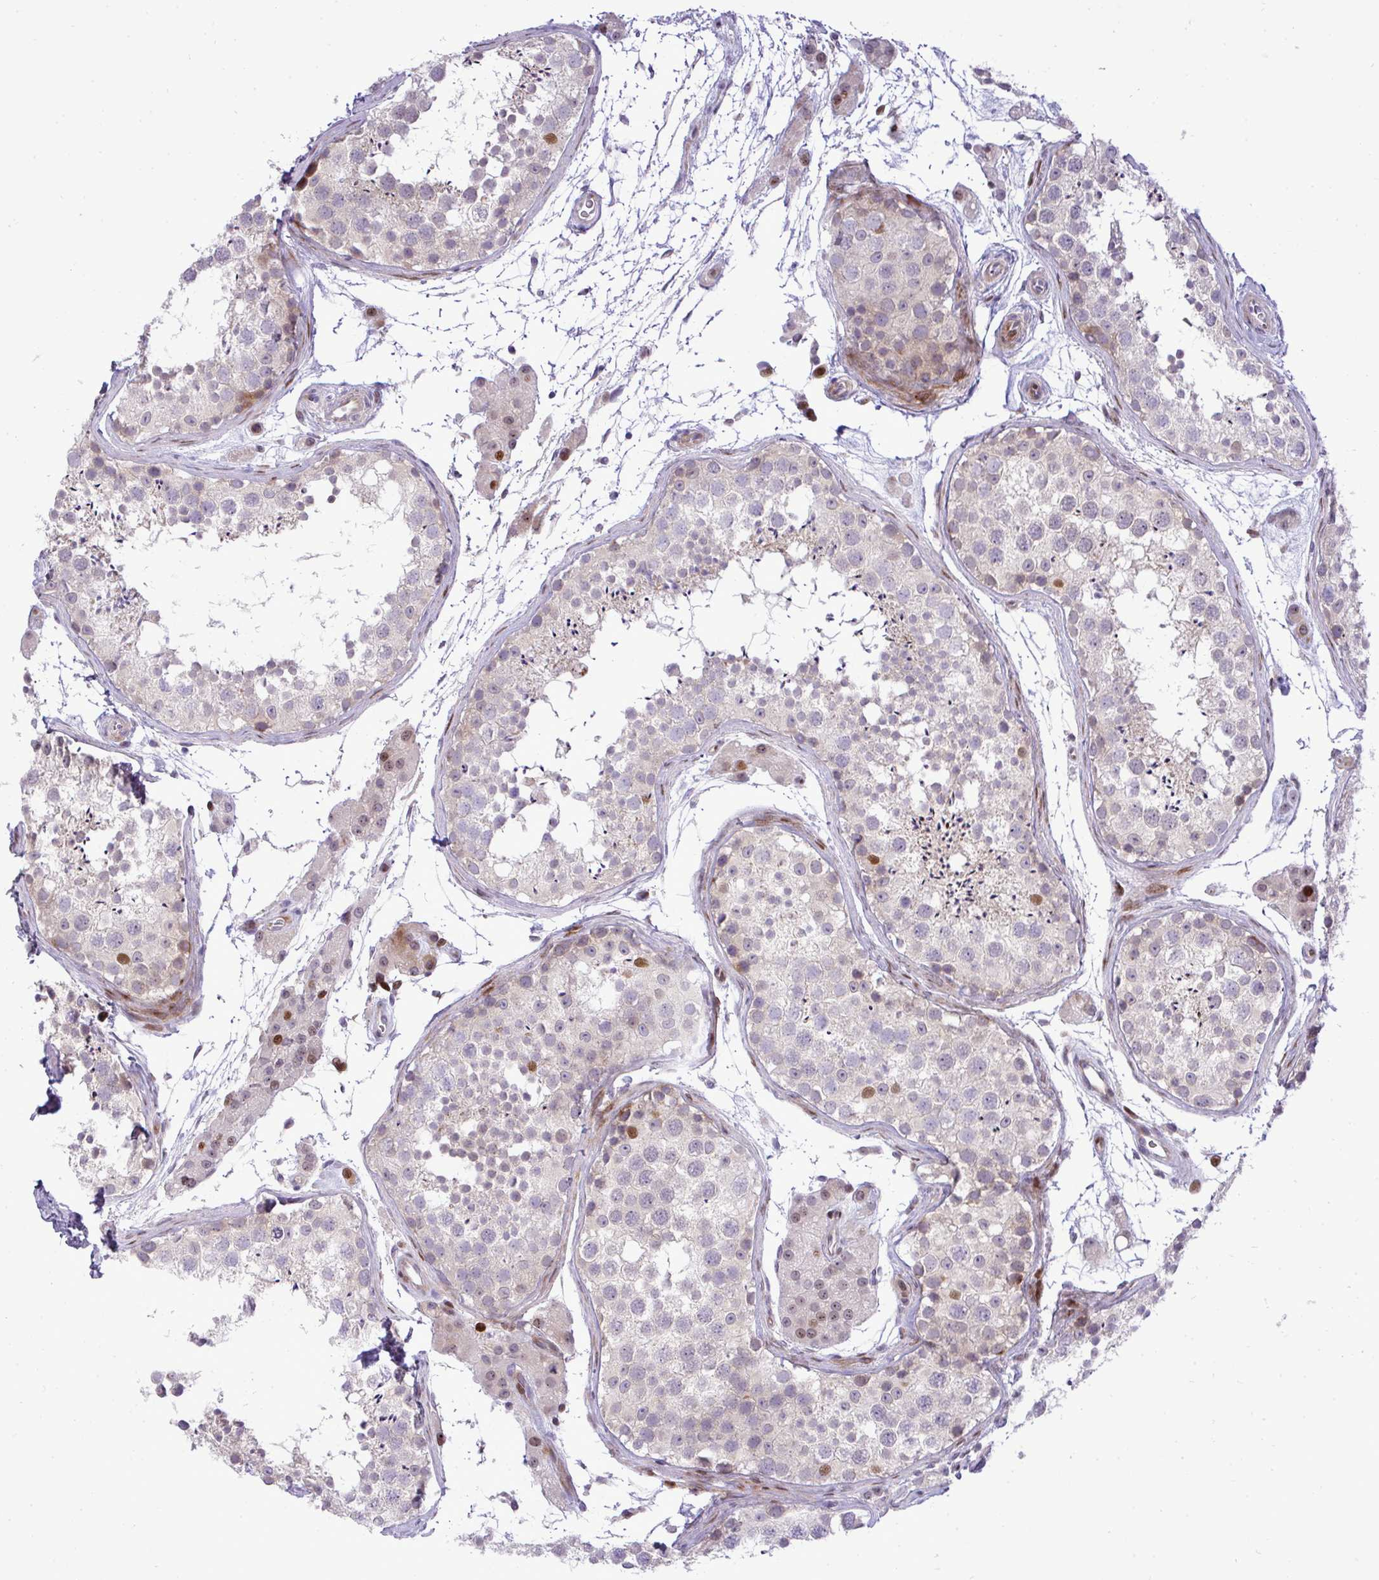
{"staining": {"intensity": "moderate", "quantity": "<25%", "location": "cytoplasmic/membranous,nuclear"}, "tissue": "testis", "cell_type": "Cells in seminiferous ducts", "image_type": "normal", "snomed": [{"axis": "morphology", "description": "Normal tissue, NOS"}, {"axis": "topography", "description": "Testis"}], "caption": "The histopathology image demonstrates immunohistochemical staining of normal testis. There is moderate cytoplasmic/membranous,nuclear expression is appreciated in approximately <25% of cells in seminiferous ducts.", "gene": "CASTOR2", "patient": {"sex": "male", "age": 41}}